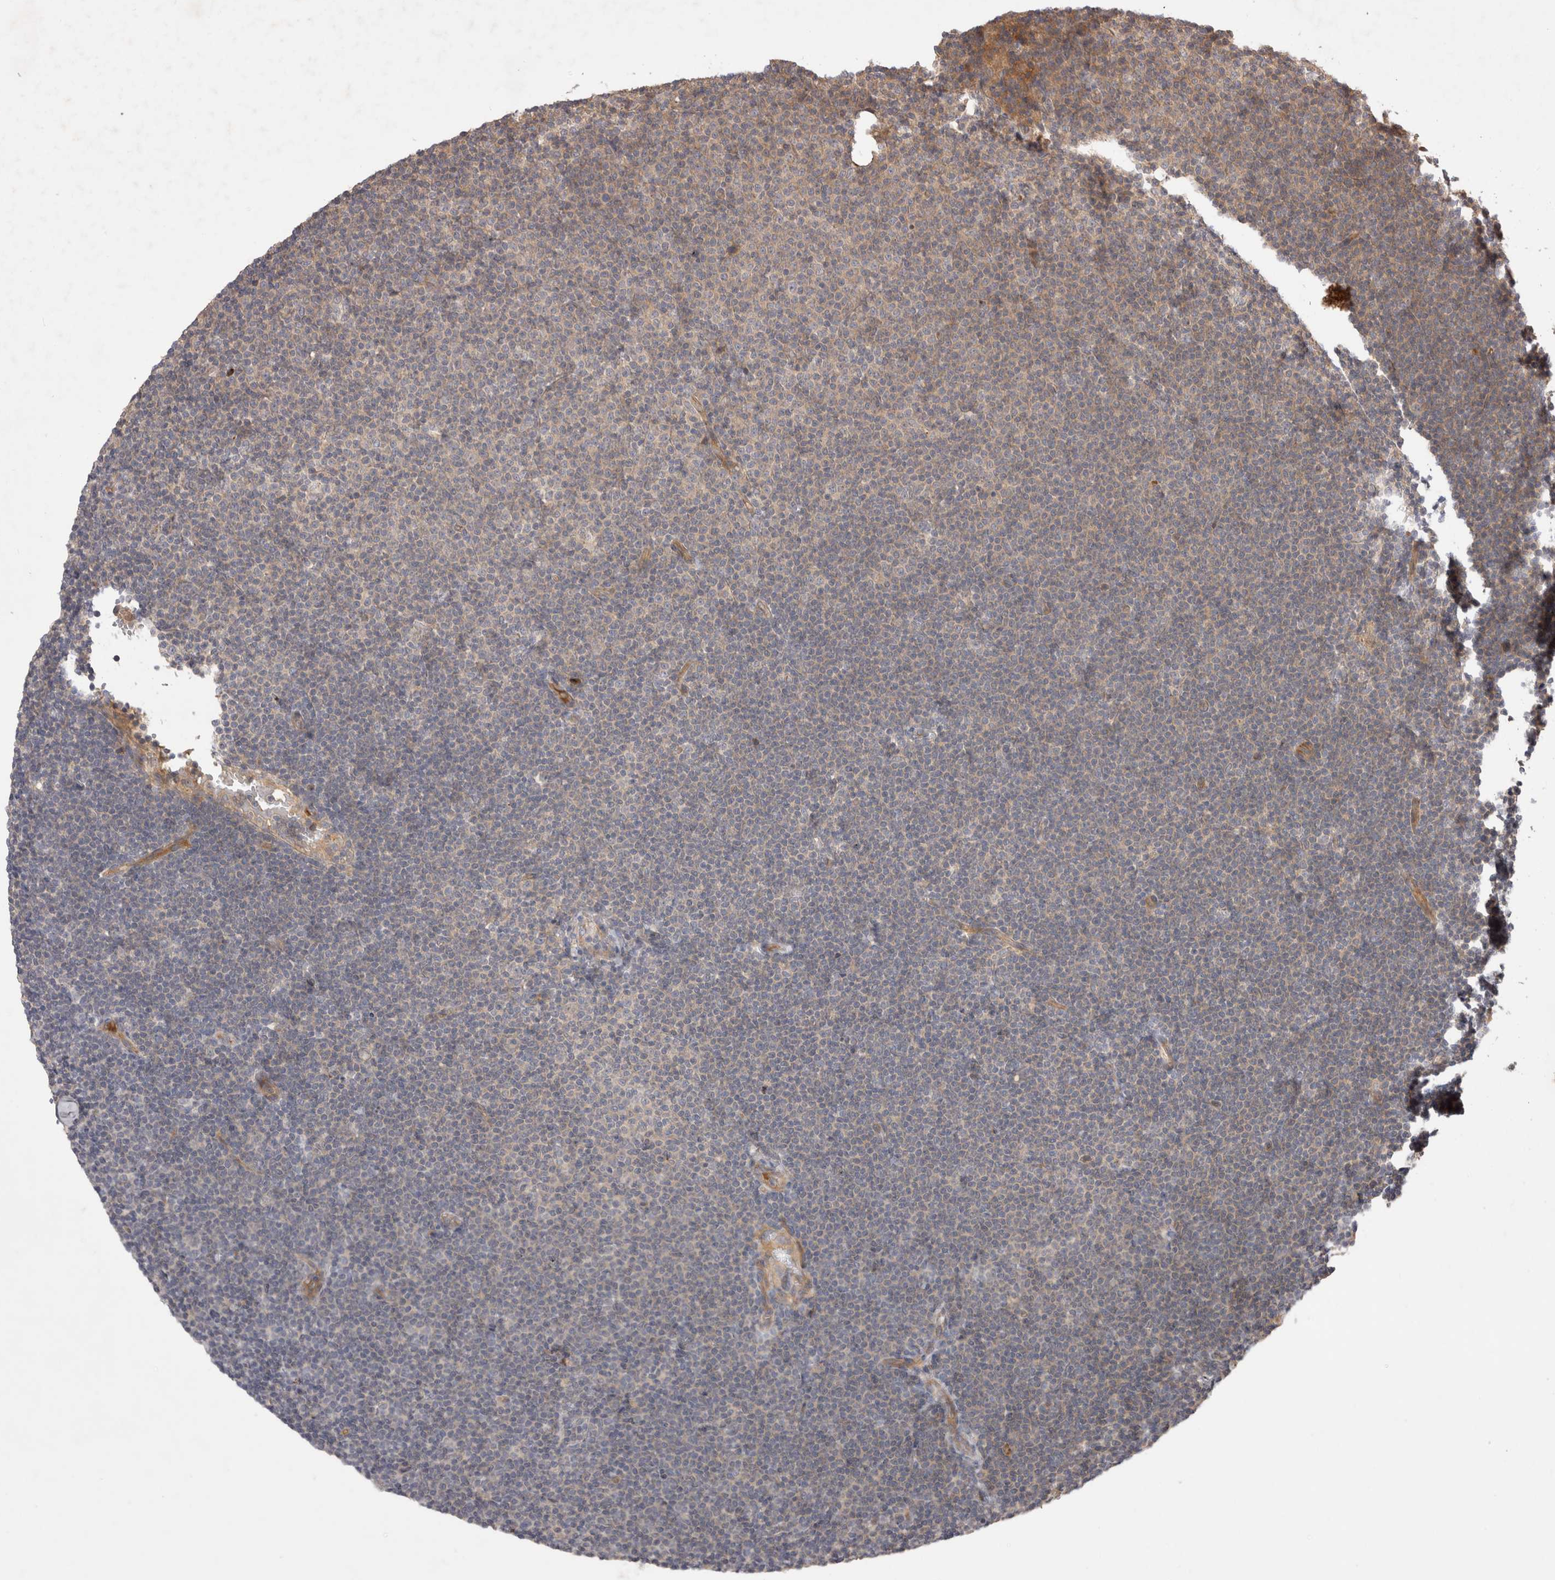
{"staining": {"intensity": "negative", "quantity": "none", "location": "none"}, "tissue": "lymphoma", "cell_type": "Tumor cells", "image_type": "cancer", "snomed": [{"axis": "morphology", "description": "Malignant lymphoma, non-Hodgkin's type, Low grade"}, {"axis": "topography", "description": "Lymph node"}], "caption": "High power microscopy micrograph of an IHC micrograph of lymphoma, revealing no significant positivity in tumor cells. The staining was performed using DAB (3,3'-diaminobenzidine) to visualize the protein expression in brown, while the nuclei were stained in blue with hematoxylin (Magnification: 20x).", "gene": "PPP1R42", "patient": {"sex": "female", "age": 53}}